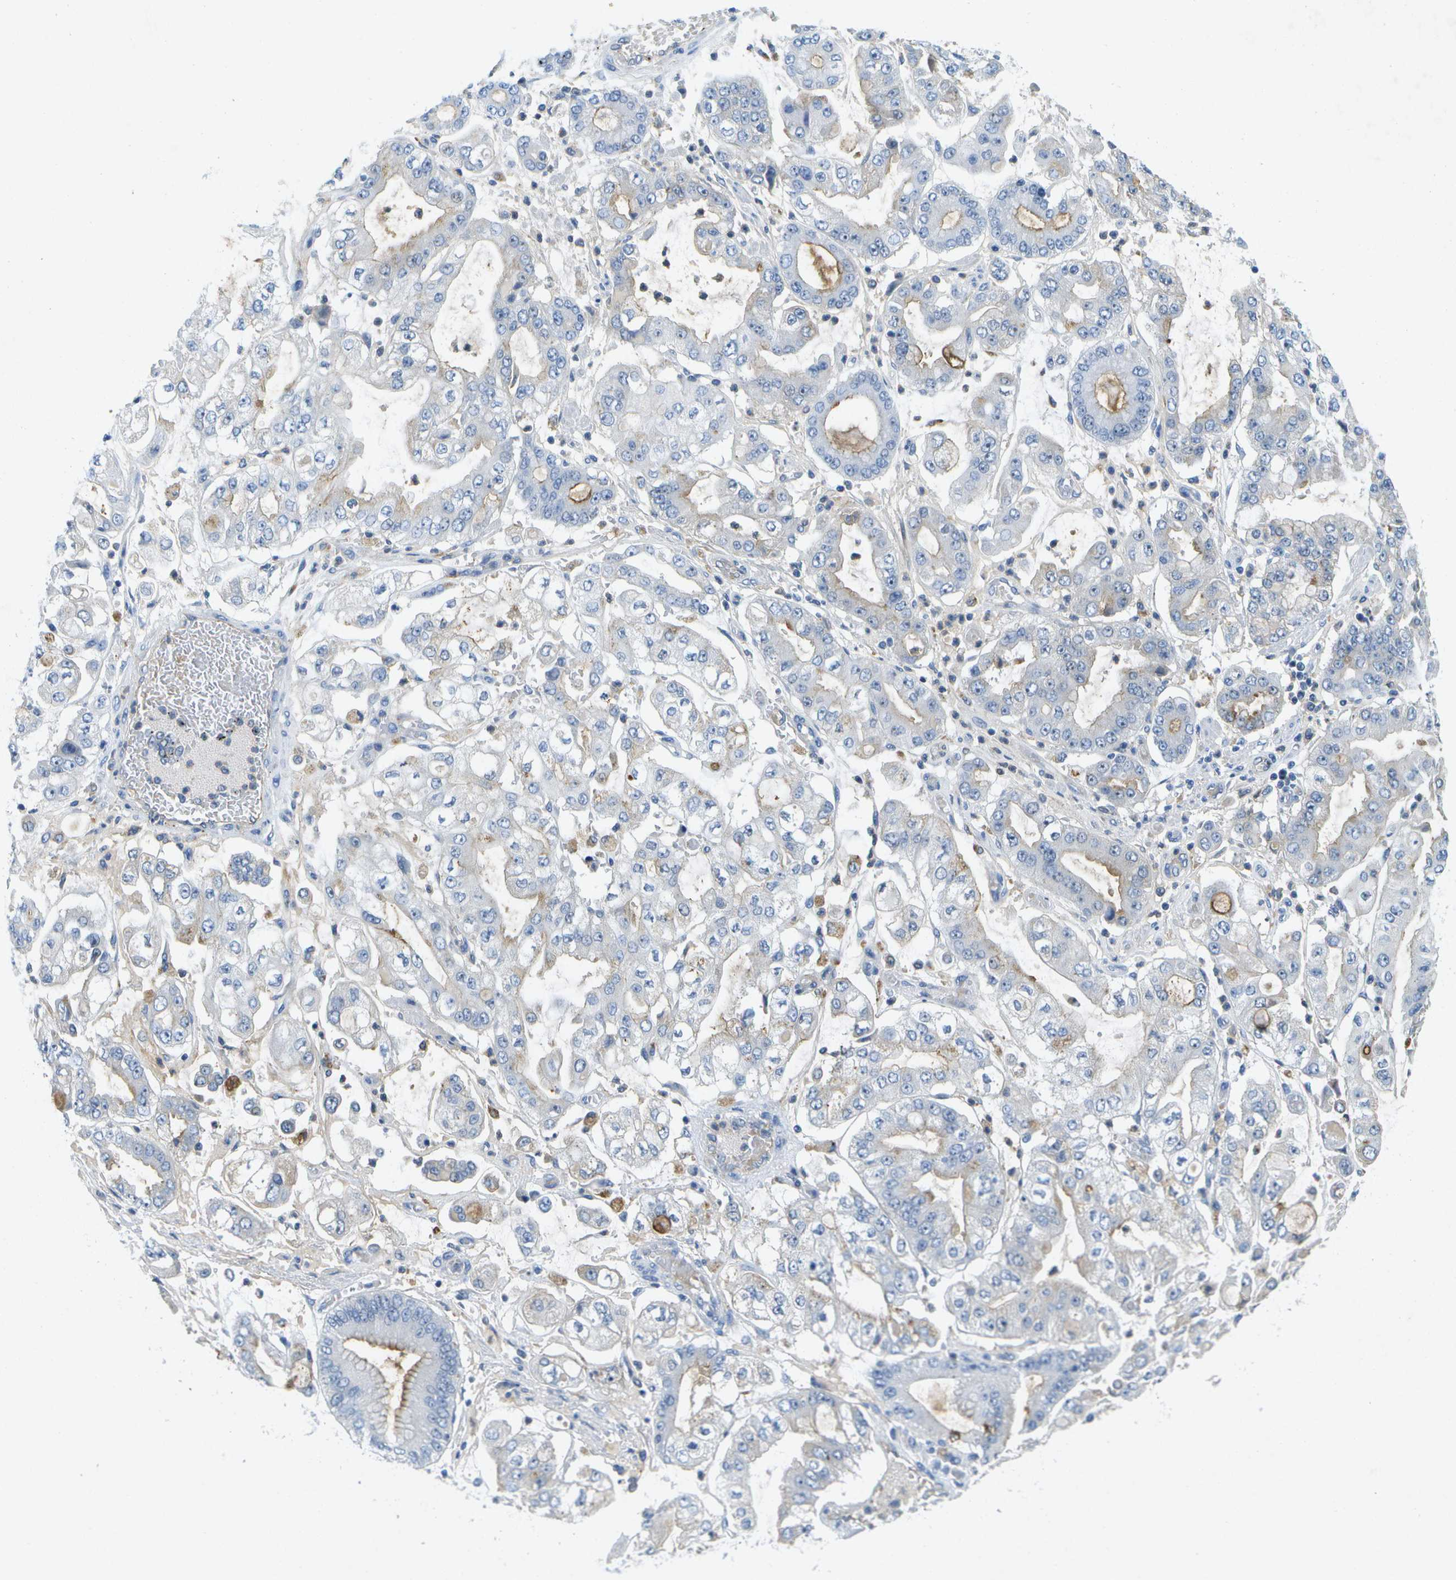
{"staining": {"intensity": "weak", "quantity": "<25%", "location": "cytoplasmic/membranous"}, "tissue": "stomach cancer", "cell_type": "Tumor cells", "image_type": "cancer", "snomed": [{"axis": "morphology", "description": "Adenocarcinoma, NOS"}, {"axis": "topography", "description": "Stomach"}], "caption": "High magnification brightfield microscopy of stomach adenocarcinoma stained with DAB (3,3'-diaminobenzidine) (brown) and counterstained with hematoxylin (blue): tumor cells show no significant expression.", "gene": "LIPG", "patient": {"sex": "male", "age": 76}}